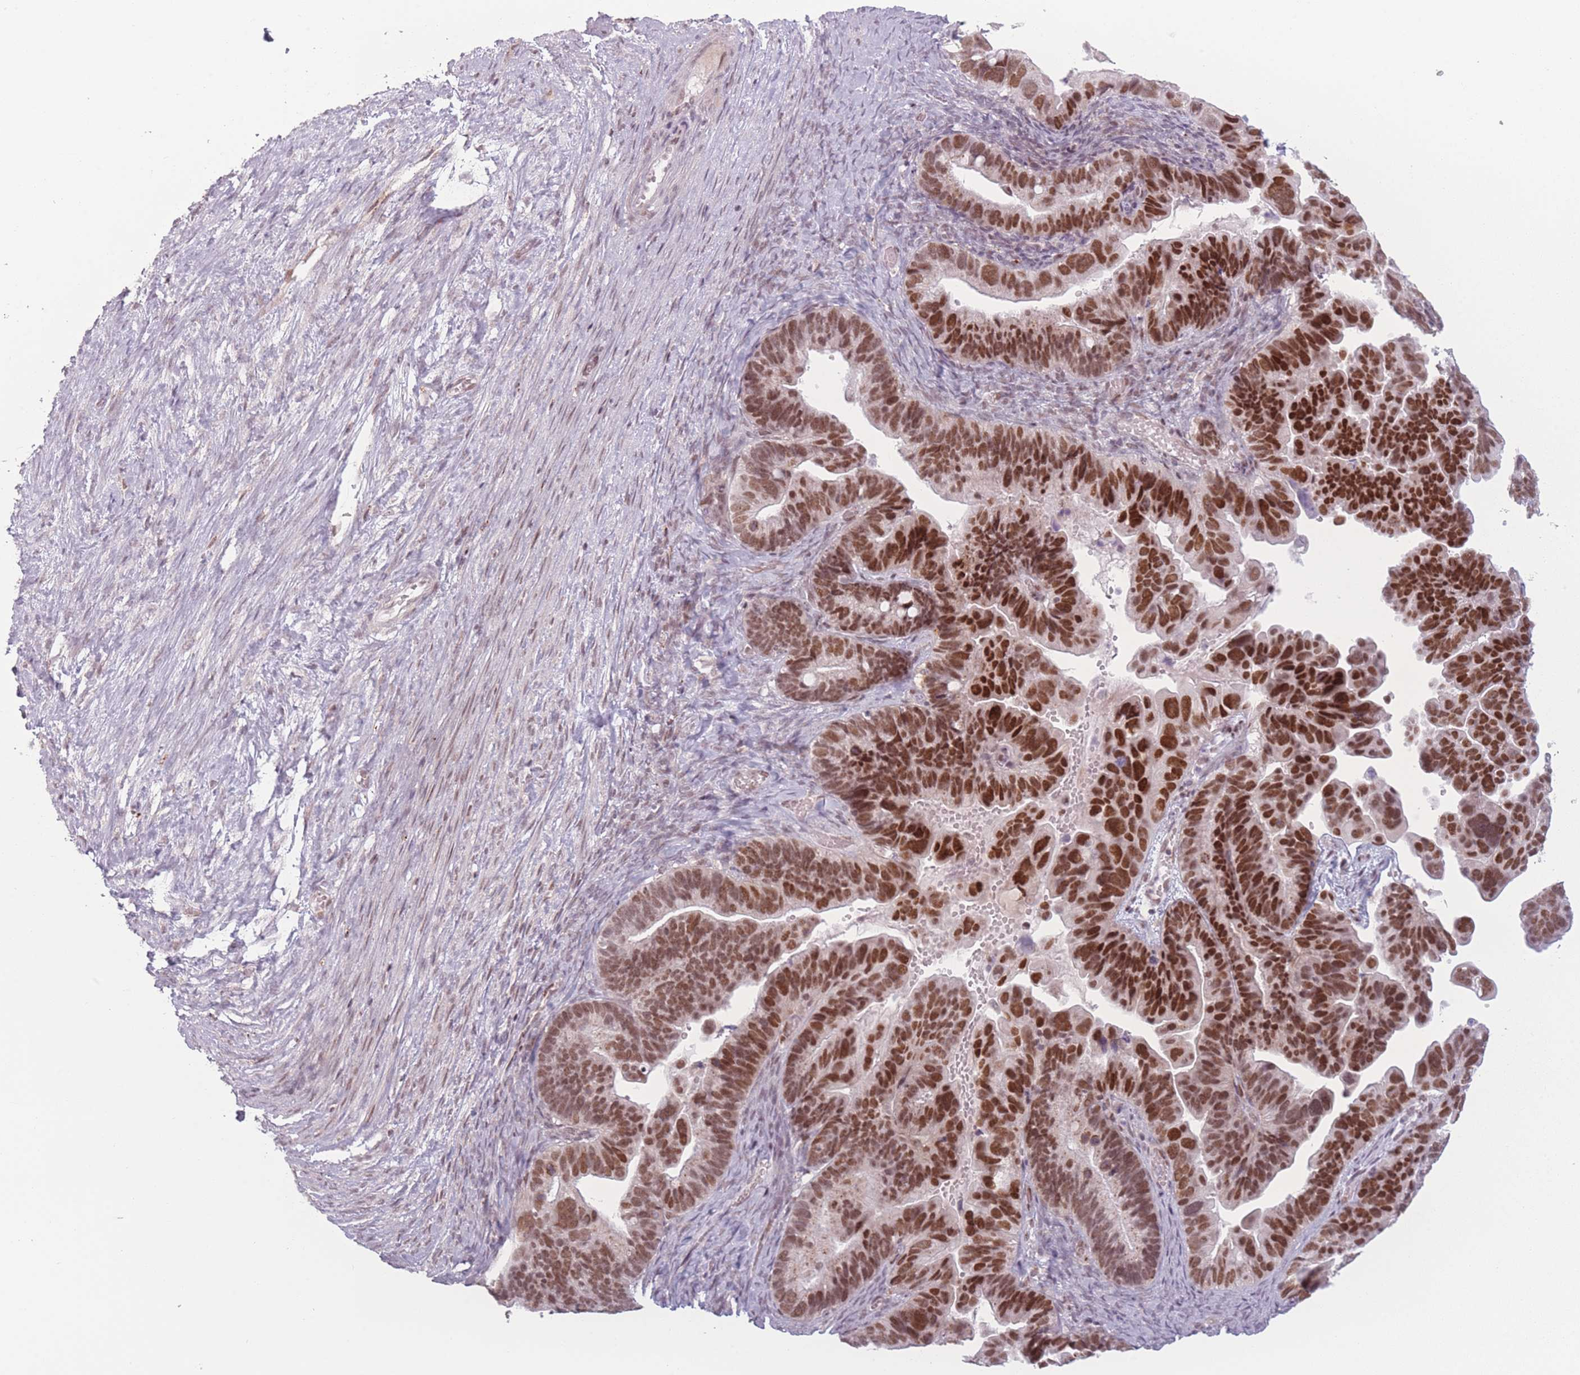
{"staining": {"intensity": "strong", "quantity": ">75%", "location": "nuclear"}, "tissue": "ovarian cancer", "cell_type": "Tumor cells", "image_type": "cancer", "snomed": [{"axis": "morphology", "description": "Cystadenocarcinoma, serous, NOS"}, {"axis": "topography", "description": "Ovary"}], "caption": "Immunohistochemistry (DAB (3,3'-diaminobenzidine)) staining of serous cystadenocarcinoma (ovarian) exhibits strong nuclear protein expression in about >75% of tumor cells. The staining was performed using DAB (3,3'-diaminobenzidine), with brown indicating positive protein expression. Nuclei are stained blue with hematoxylin.", "gene": "OR10C1", "patient": {"sex": "female", "age": 56}}